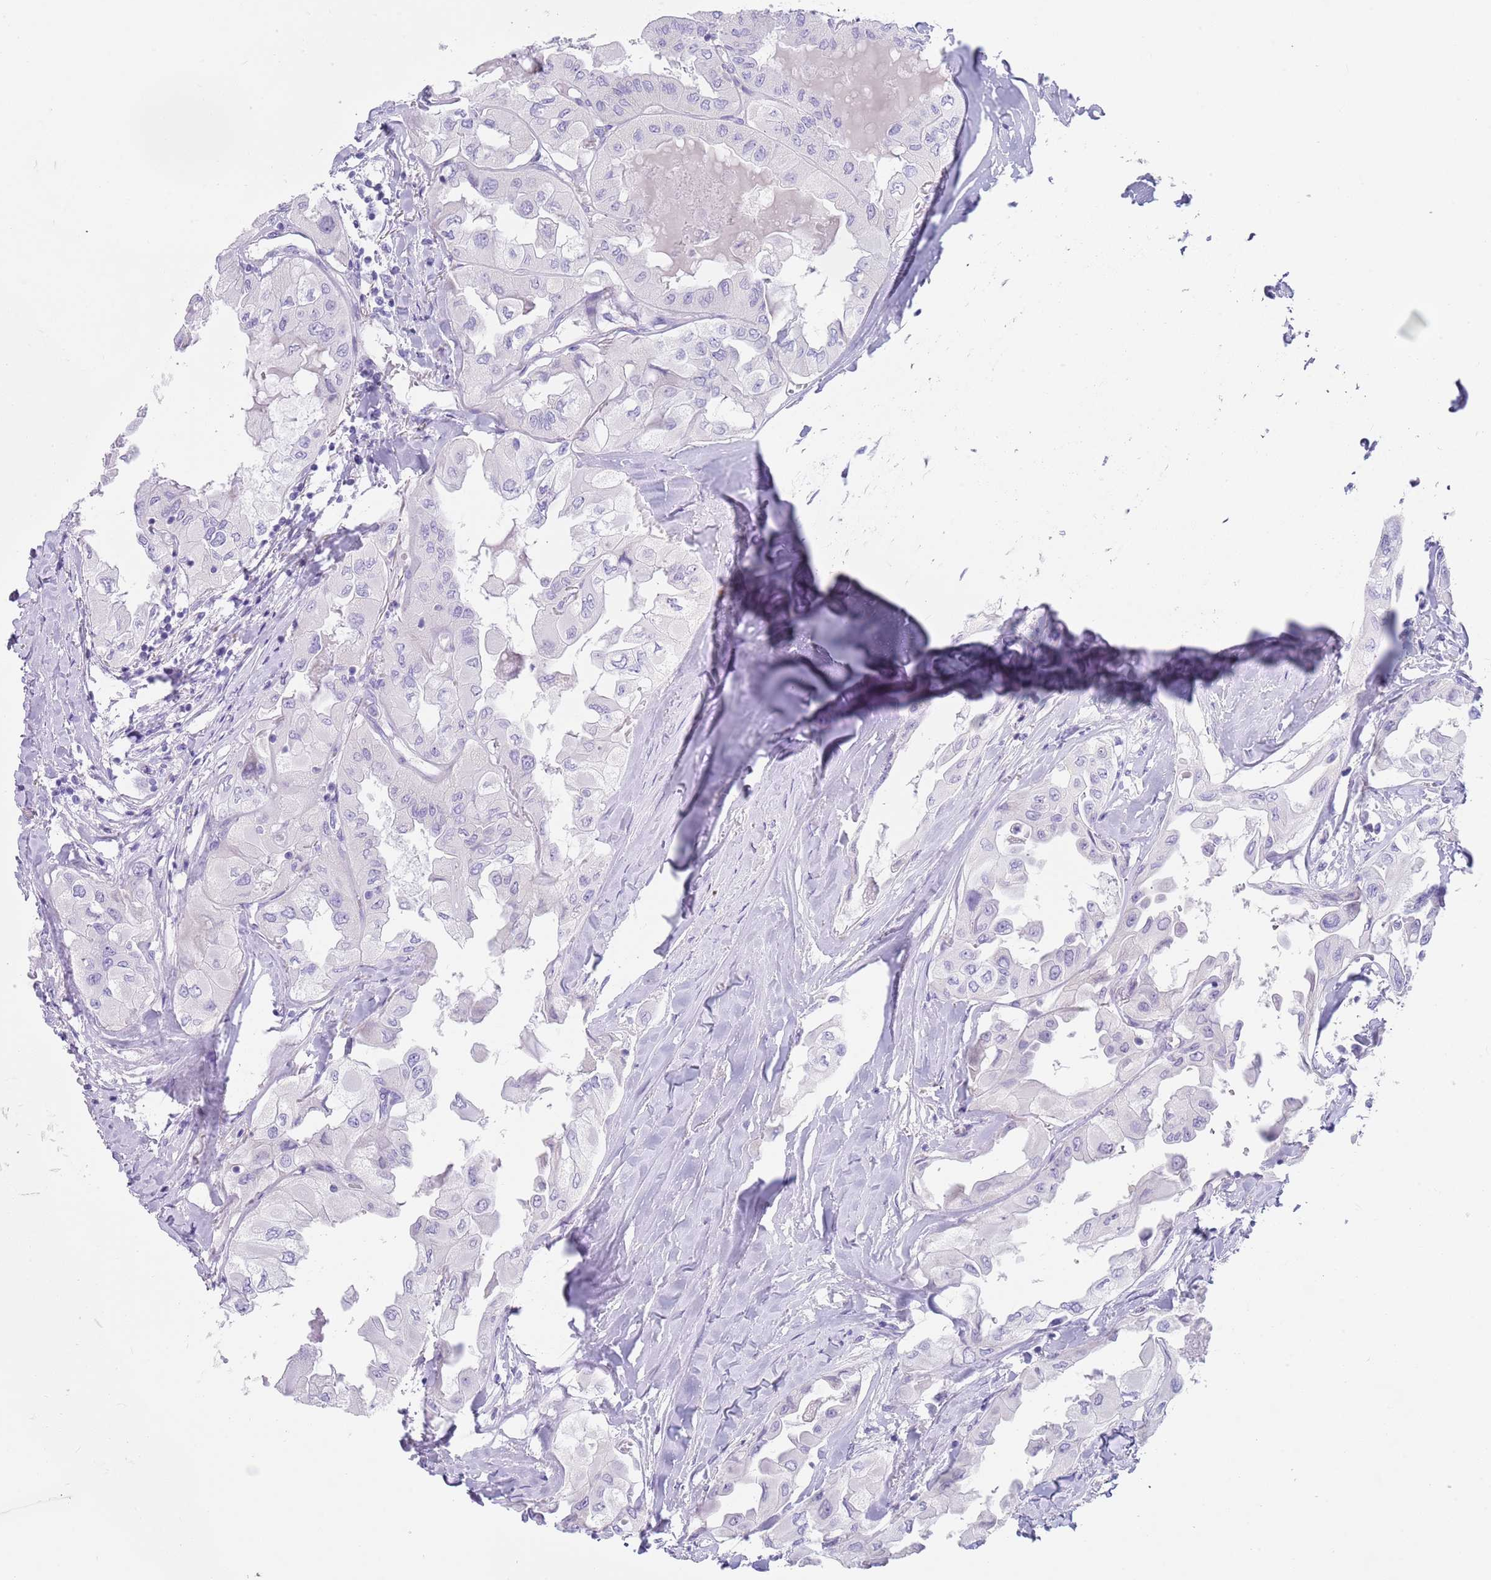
{"staining": {"intensity": "negative", "quantity": "none", "location": "none"}, "tissue": "thyroid cancer", "cell_type": "Tumor cells", "image_type": "cancer", "snomed": [{"axis": "morphology", "description": "Normal tissue, NOS"}, {"axis": "morphology", "description": "Papillary adenocarcinoma, NOS"}, {"axis": "topography", "description": "Thyroid gland"}], "caption": "The histopathology image shows no staining of tumor cells in thyroid cancer (papillary adenocarcinoma).", "gene": "CPXM2", "patient": {"sex": "female", "age": 59}}